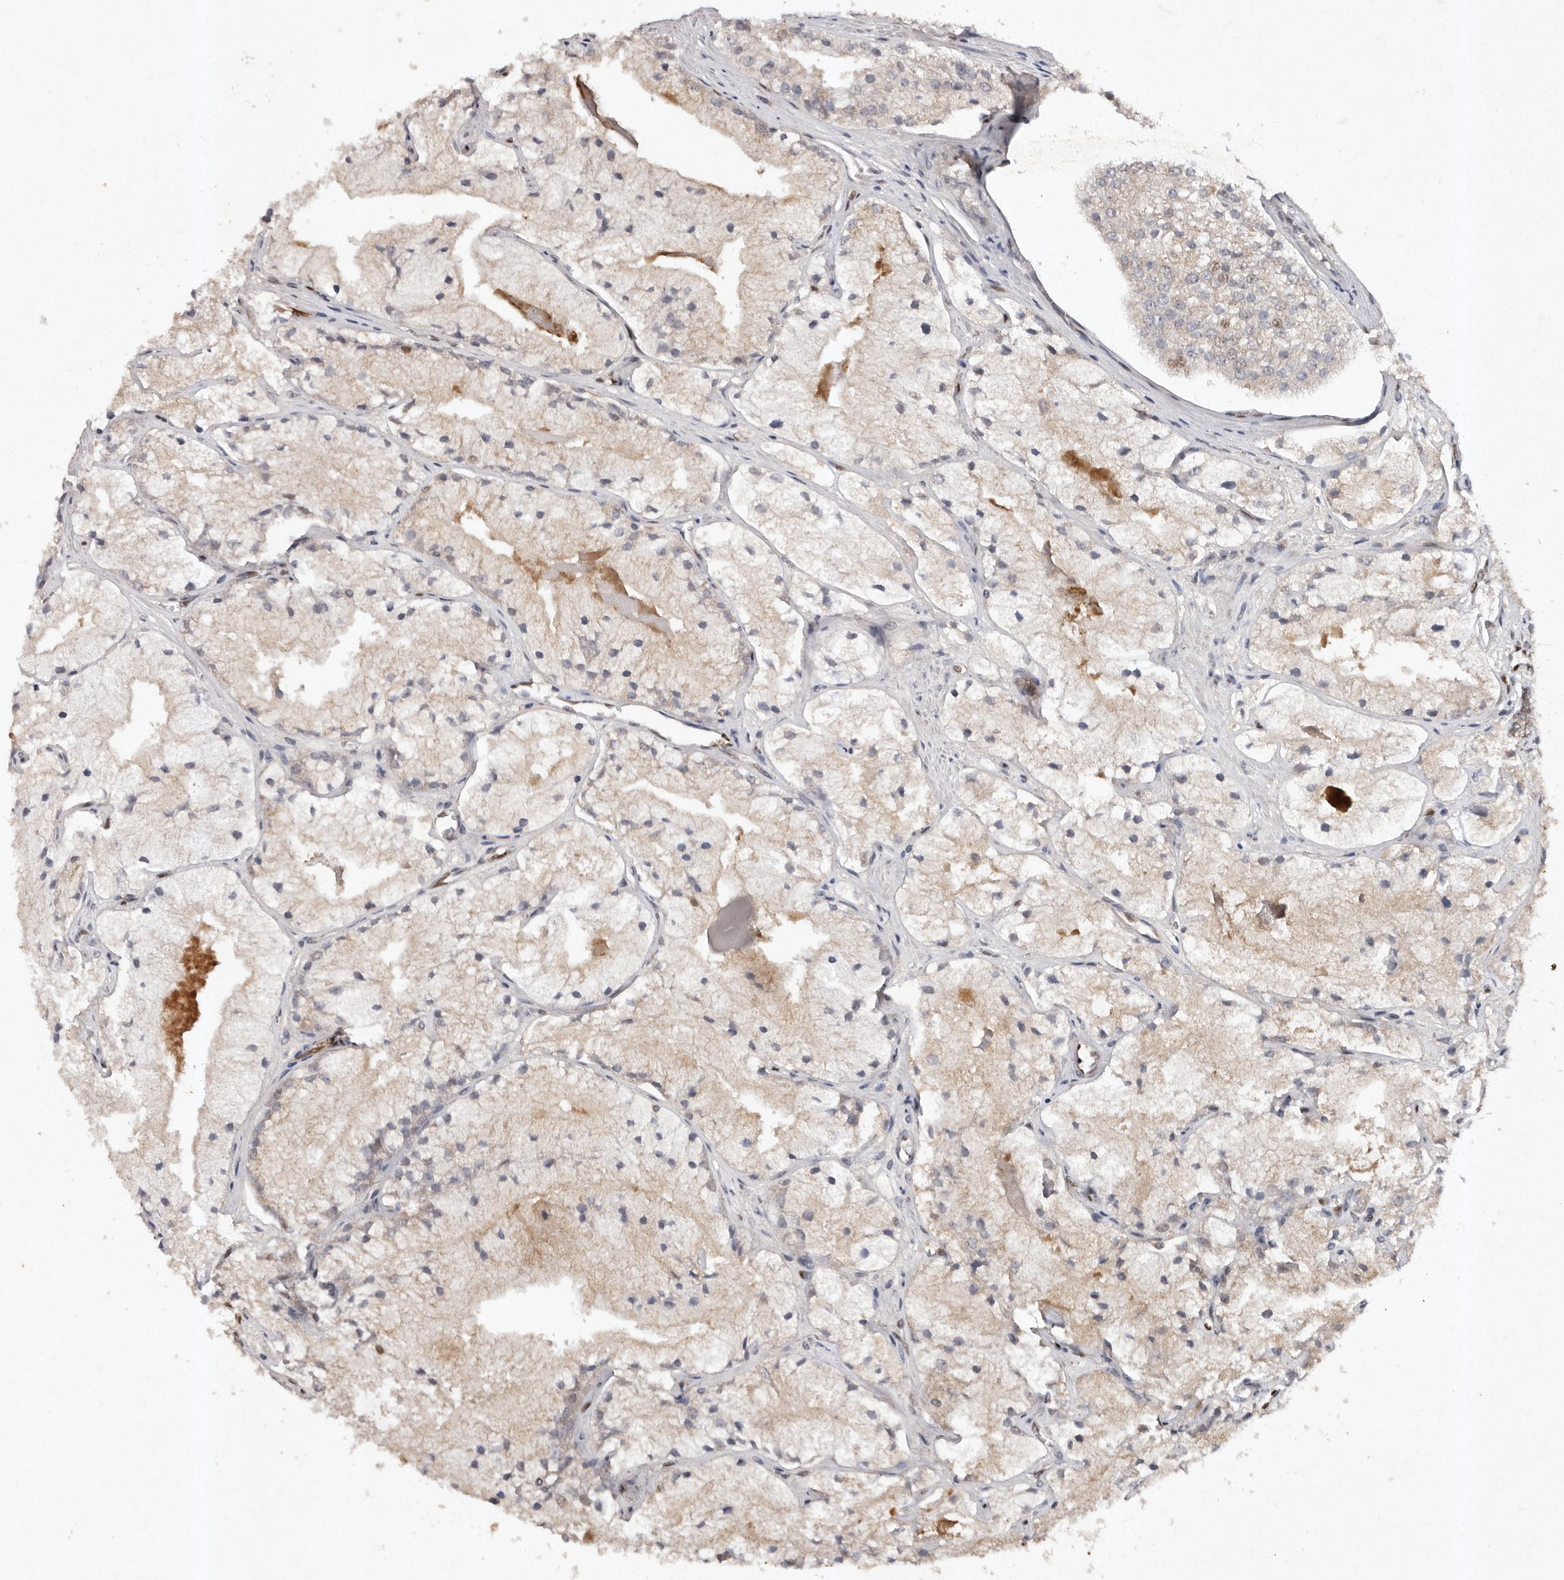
{"staining": {"intensity": "moderate", "quantity": "<25%", "location": "nuclear"}, "tissue": "prostate cancer", "cell_type": "Tumor cells", "image_type": "cancer", "snomed": [{"axis": "morphology", "description": "Adenocarcinoma, High grade"}, {"axis": "topography", "description": "Prostate"}], "caption": "An immunohistochemistry (IHC) micrograph of tumor tissue is shown. Protein staining in brown highlights moderate nuclear positivity in prostate cancer within tumor cells.", "gene": "KLF7", "patient": {"sex": "male", "age": 50}}